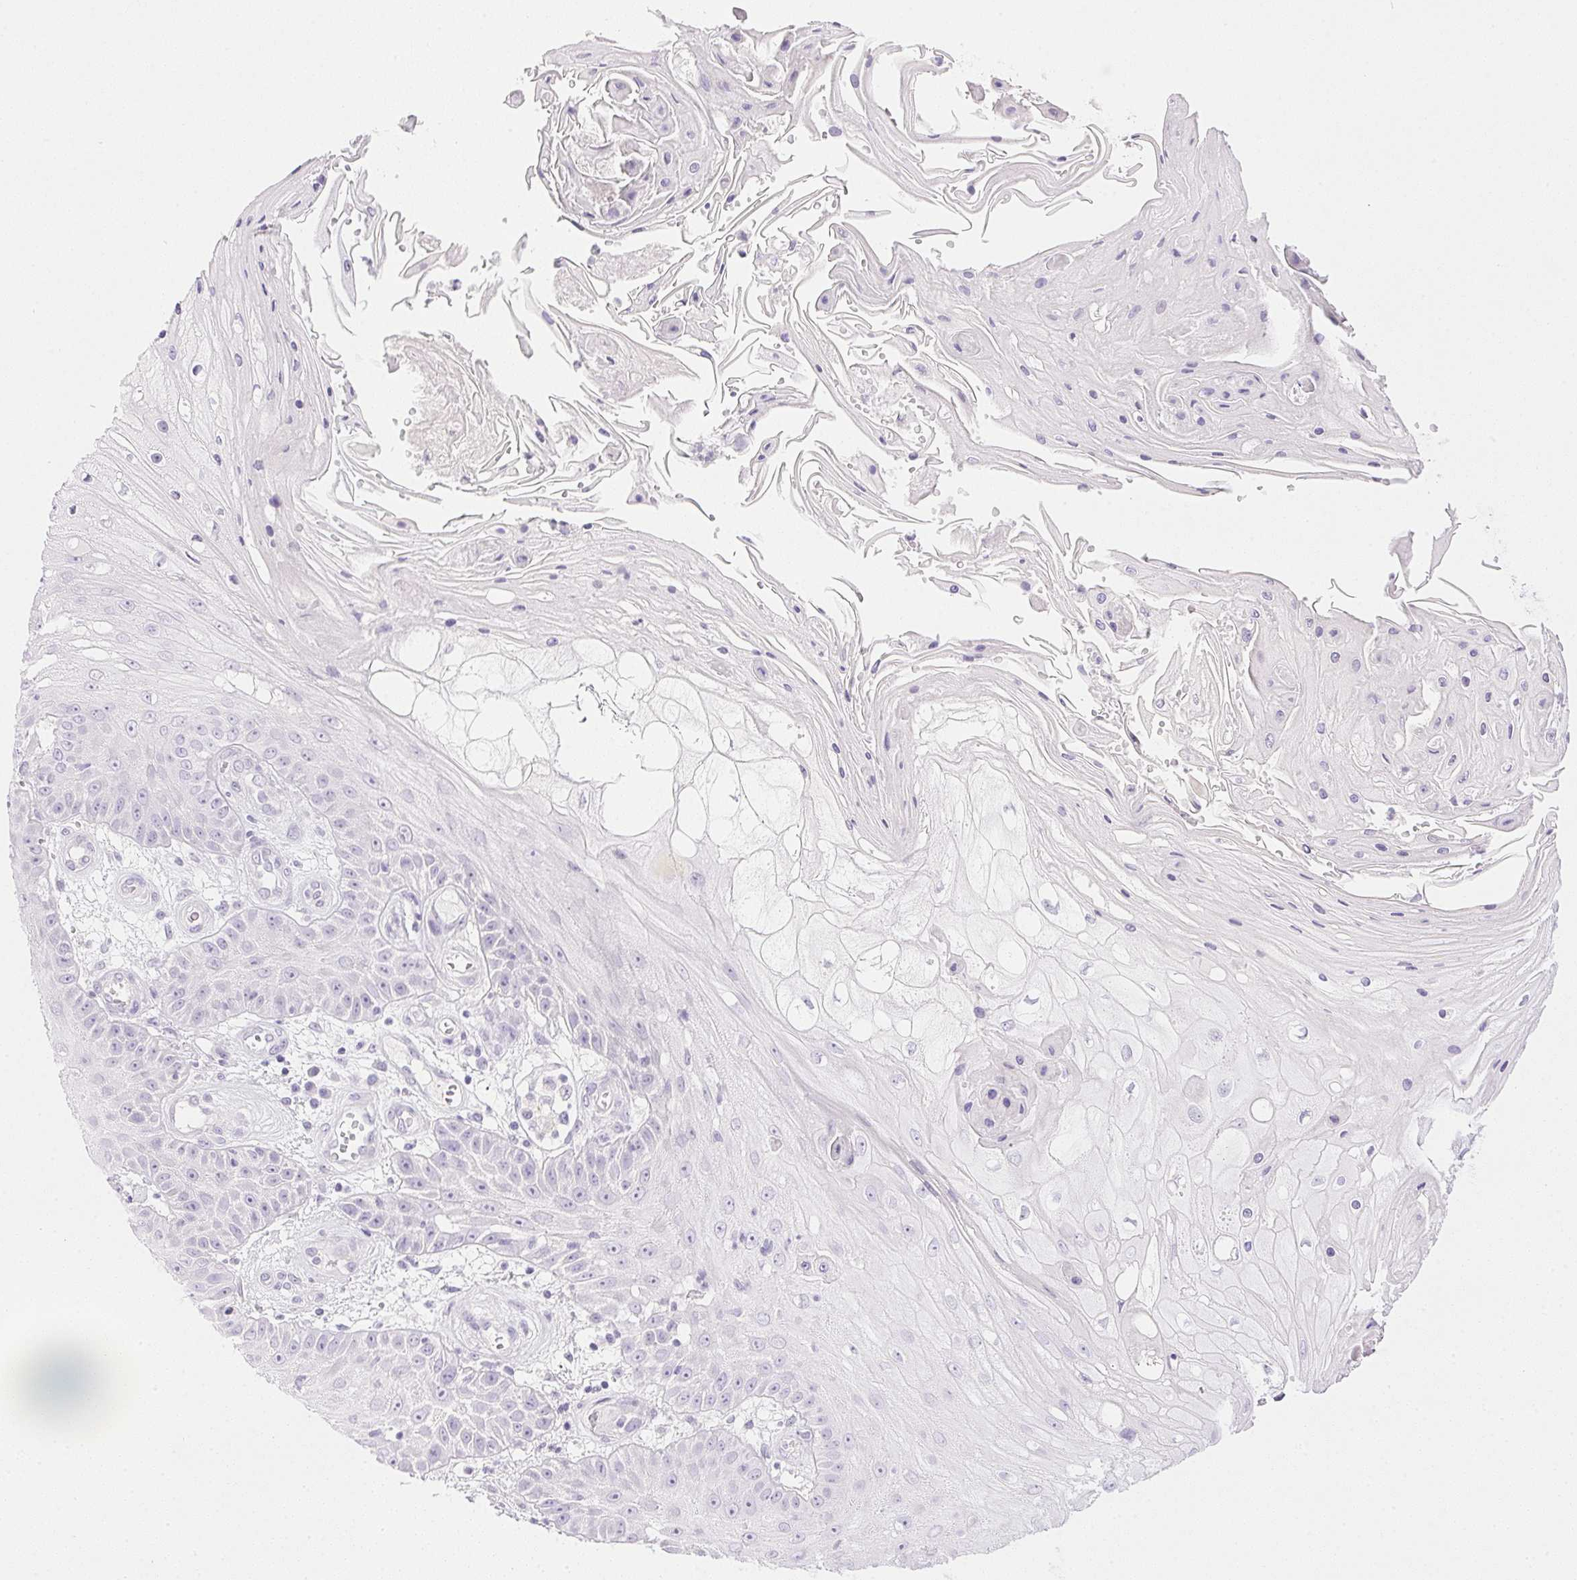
{"staining": {"intensity": "negative", "quantity": "none", "location": "none"}, "tissue": "skin cancer", "cell_type": "Tumor cells", "image_type": "cancer", "snomed": [{"axis": "morphology", "description": "Squamous cell carcinoma, NOS"}, {"axis": "topography", "description": "Skin"}], "caption": "Immunohistochemical staining of human skin cancer exhibits no significant staining in tumor cells.", "gene": "CTRL", "patient": {"sex": "male", "age": 70}}